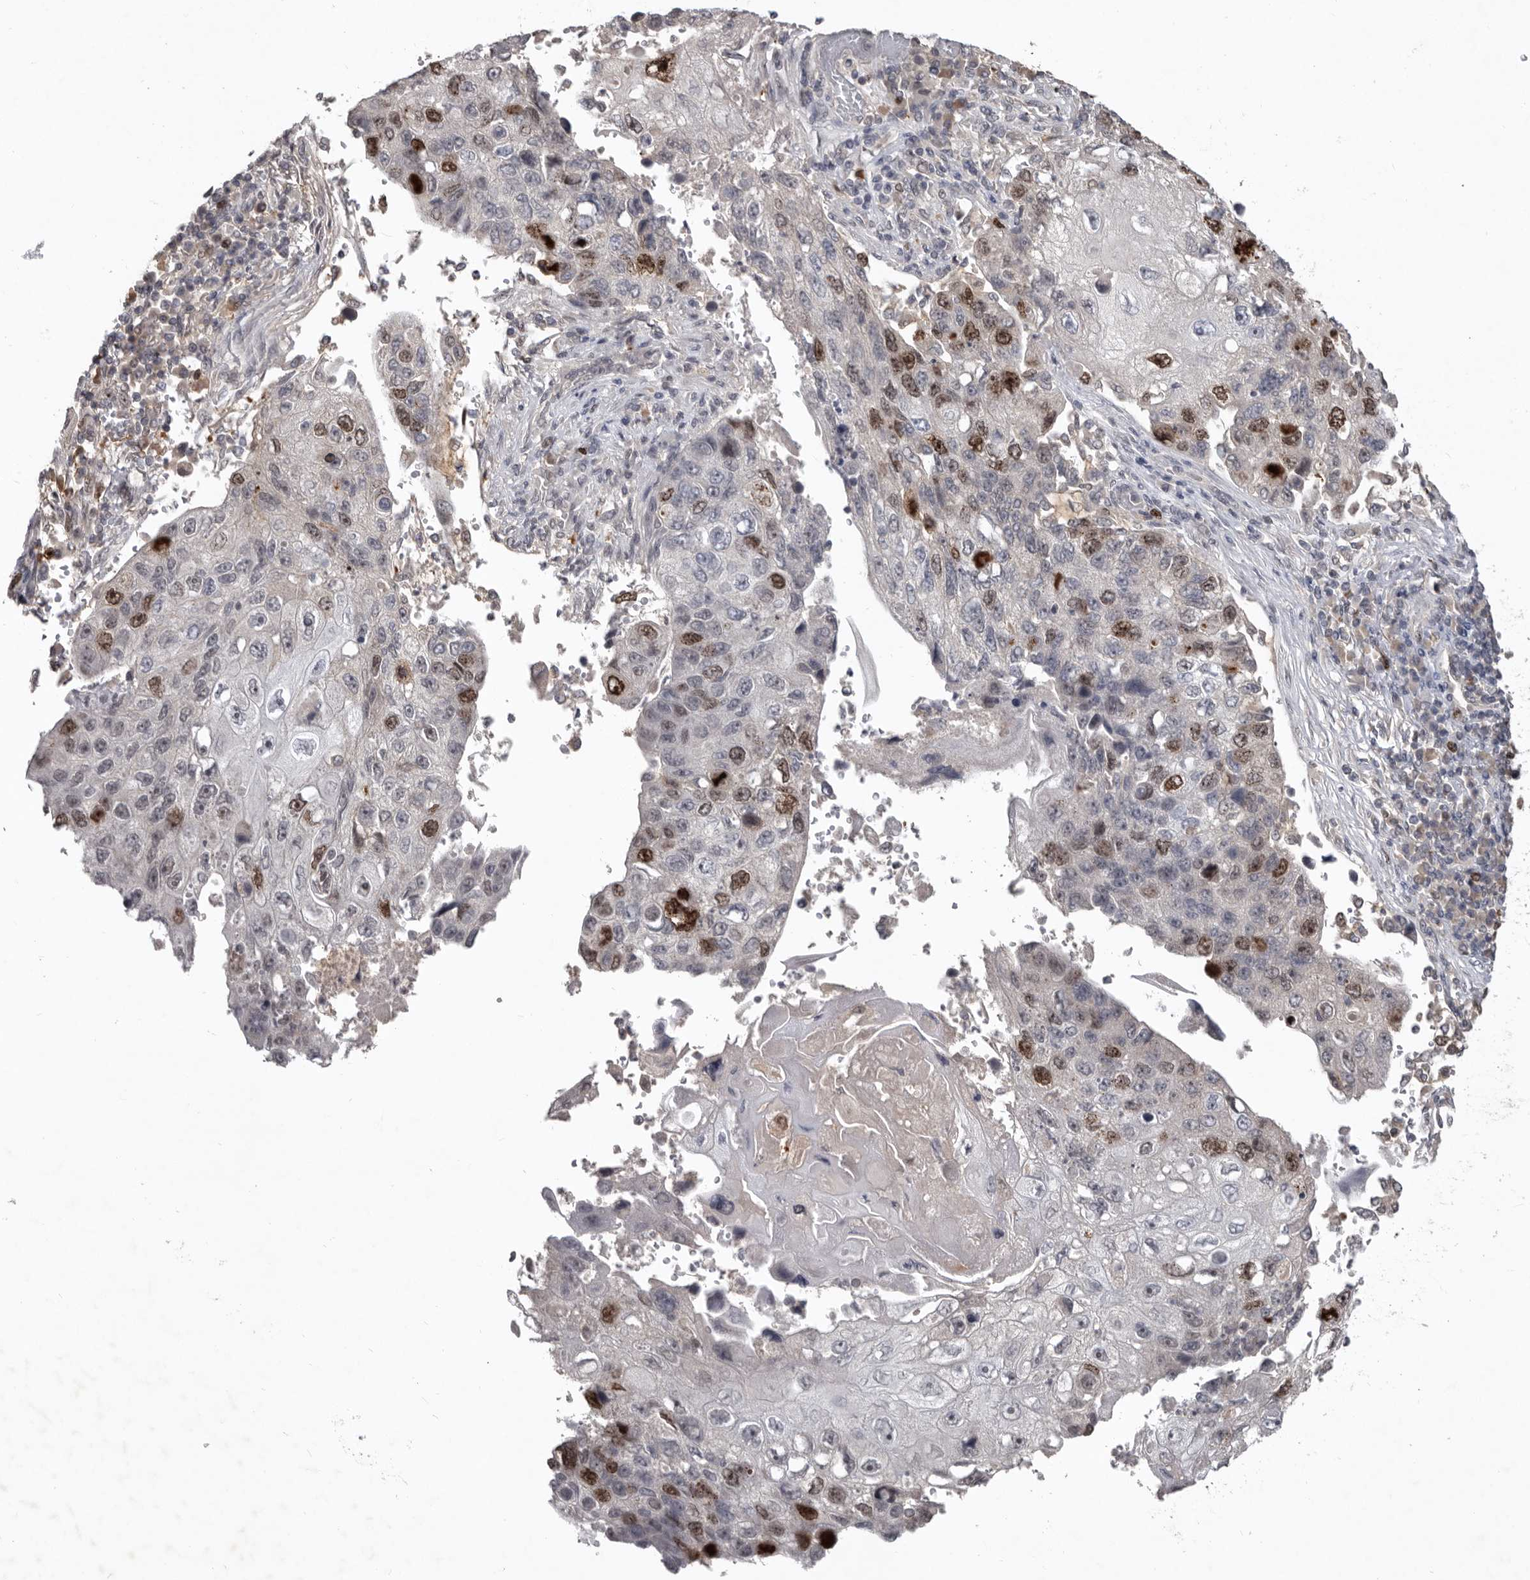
{"staining": {"intensity": "moderate", "quantity": "25%-75%", "location": "nuclear"}, "tissue": "lung cancer", "cell_type": "Tumor cells", "image_type": "cancer", "snomed": [{"axis": "morphology", "description": "Squamous cell carcinoma, NOS"}, {"axis": "topography", "description": "Lung"}], "caption": "Squamous cell carcinoma (lung) stained for a protein (brown) demonstrates moderate nuclear positive expression in about 25%-75% of tumor cells.", "gene": "CDCA8", "patient": {"sex": "male", "age": 61}}